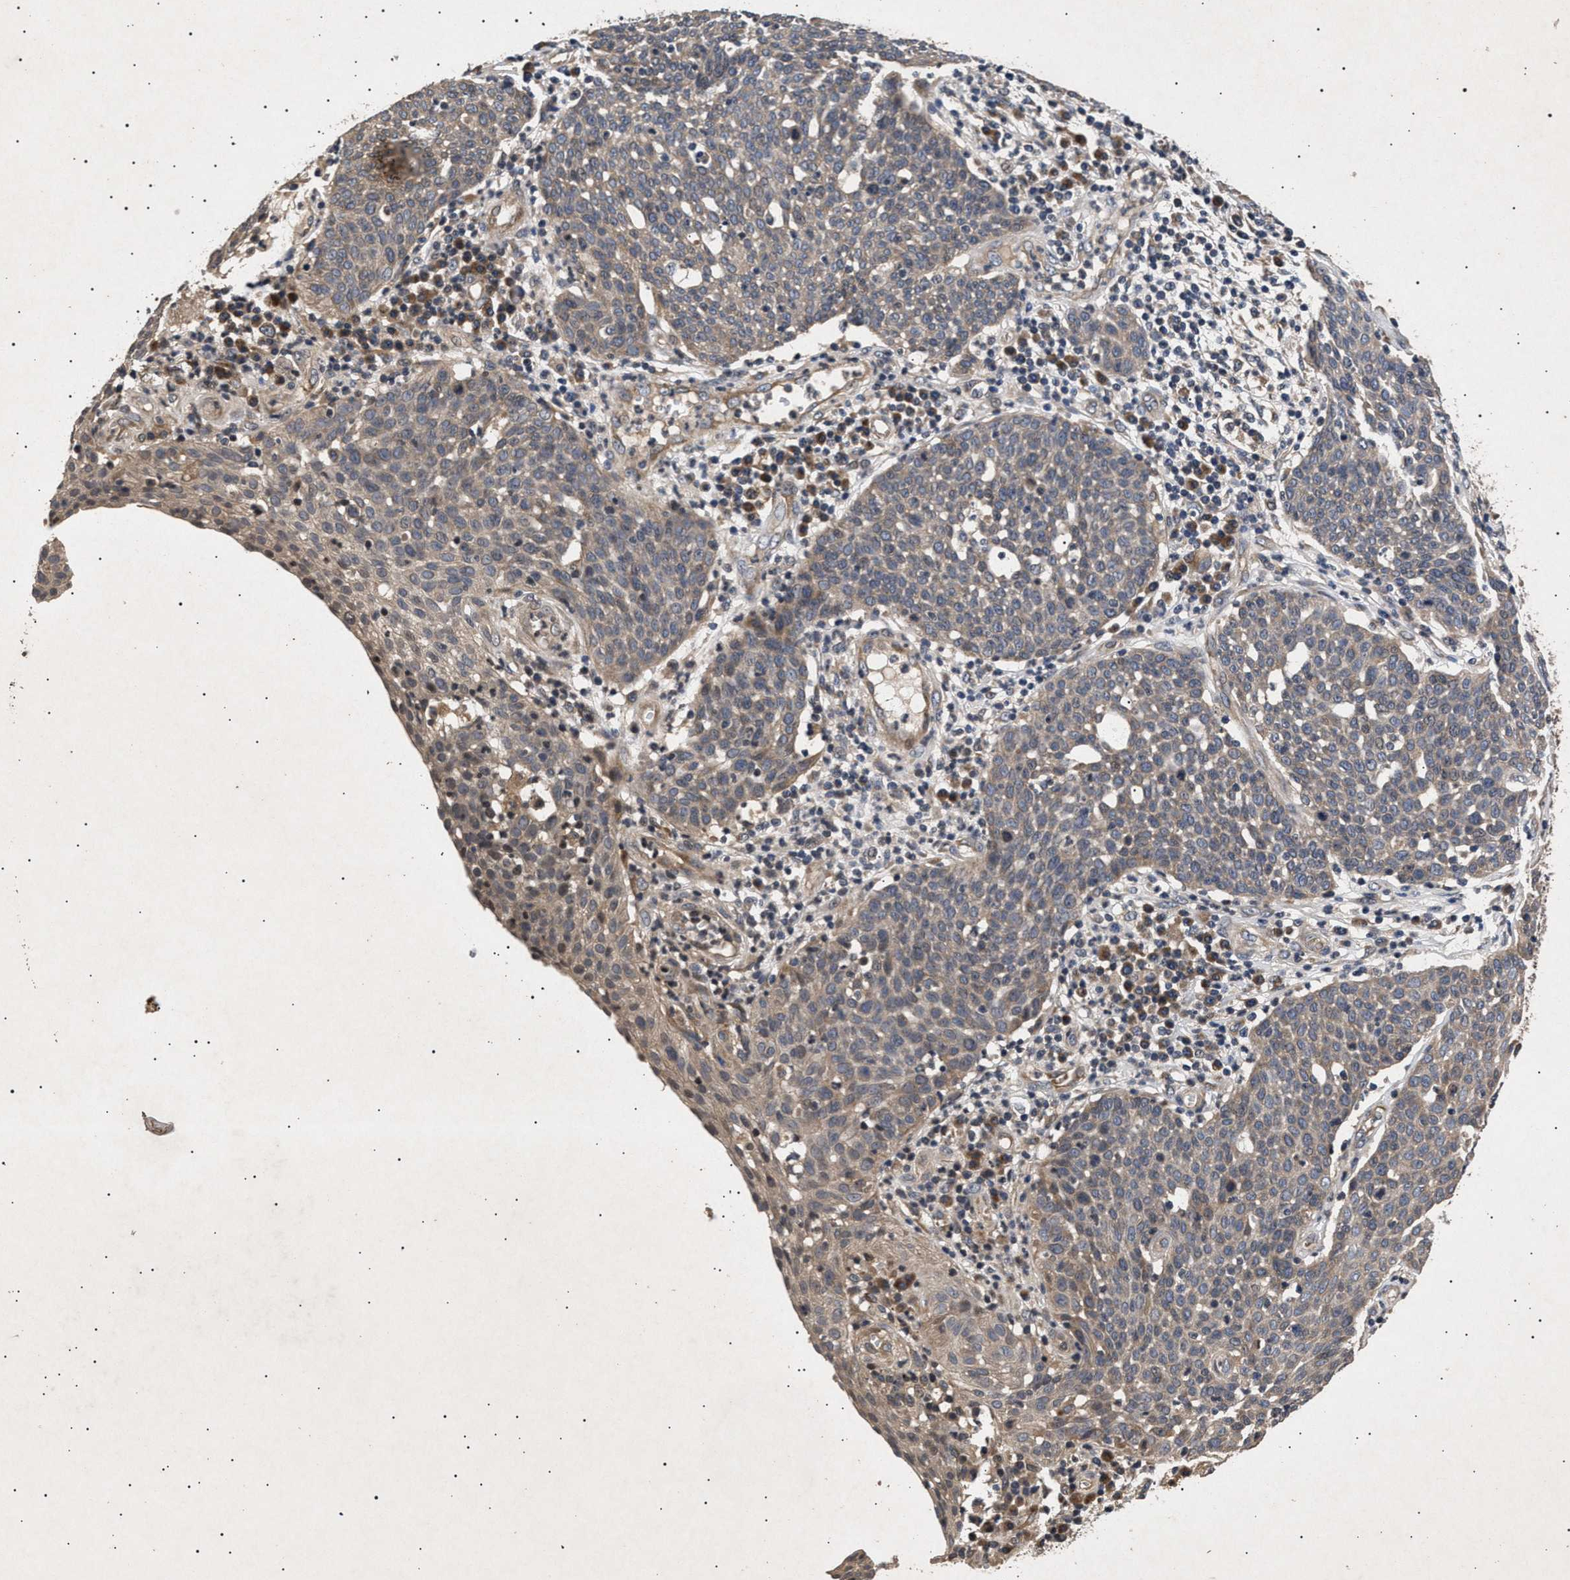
{"staining": {"intensity": "weak", "quantity": "25%-75%", "location": "cytoplasmic/membranous"}, "tissue": "cervical cancer", "cell_type": "Tumor cells", "image_type": "cancer", "snomed": [{"axis": "morphology", "description": "Squamous cell carcinoma, NOS"}, {"axis": "topography", "description": "Cervix"}], "caption": "The histopathology image shows immunohistochemical staining of cervical squamous cell carcinoma. There is weak cytoplasmic/membranous staining is identified in approximately 25%-75% of tumor cells.", "gene": "ITGB5", "patient": {"sex": "female", "age": 34}}